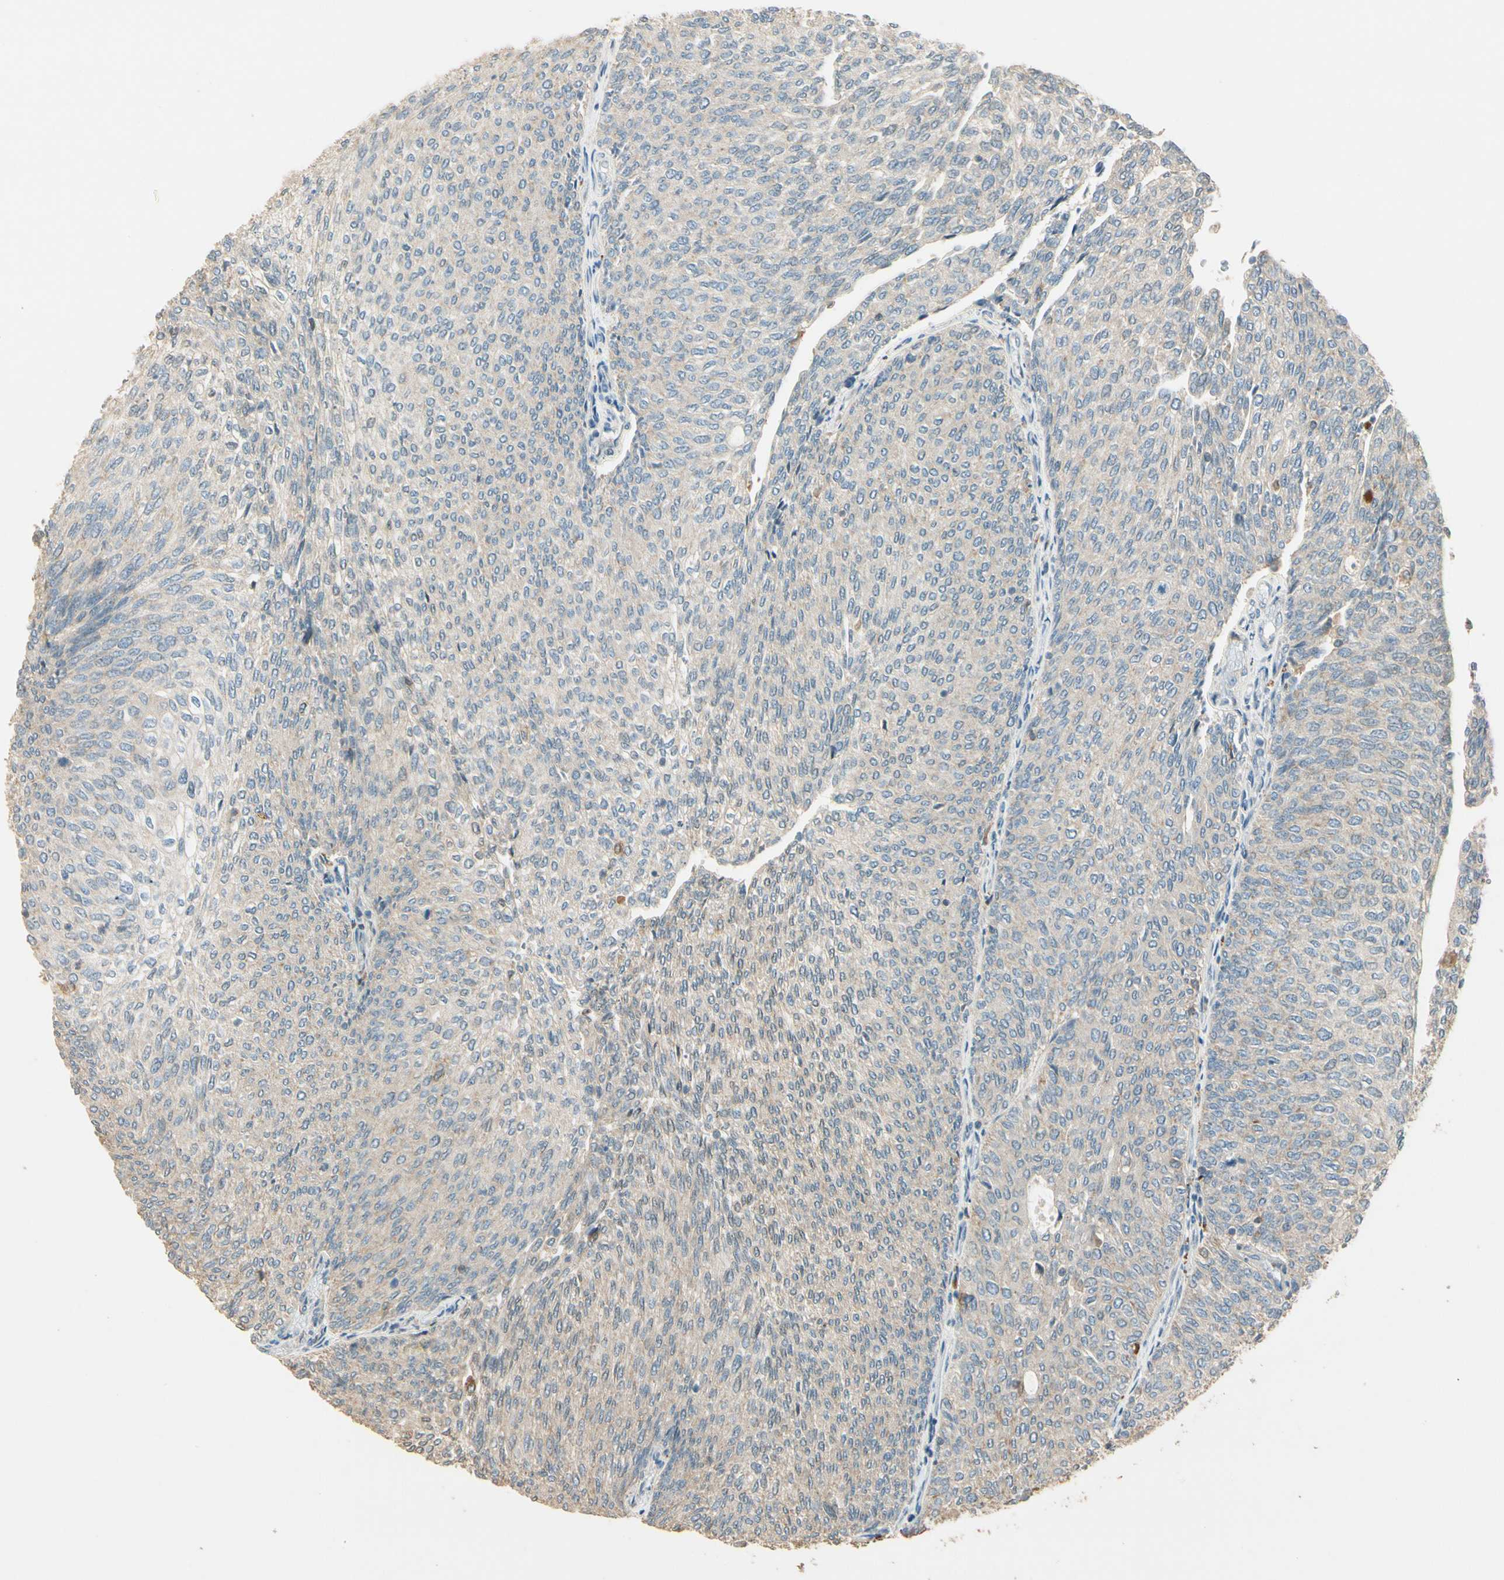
{"staining": {"intensity": "weak", "quantity": ">75%", "location": "cytoplasmic/membranous"}, "tissue": "urothelial cancer", "cell_type": "Tumor cells", "image_type": "cancer", "snomed": [{"axis": "morphology", "description": "Urothelial carcinoma, Low grade"}, {"axis": "topography", "description": "Urinary bladder"}], "caption": "High-magnification brightfield microscopy of urothelial cancer stained with DAB (3,3'-diaminobenzidine) (brown) and counterstained with hematoxylin (blue). tumor cells exhibit weak cytoplasmic/membranous expression is appreciated in approximately>75% of cells.", "gene": "PLXNA1", "patient": {"sex": "female", "age": 79}}